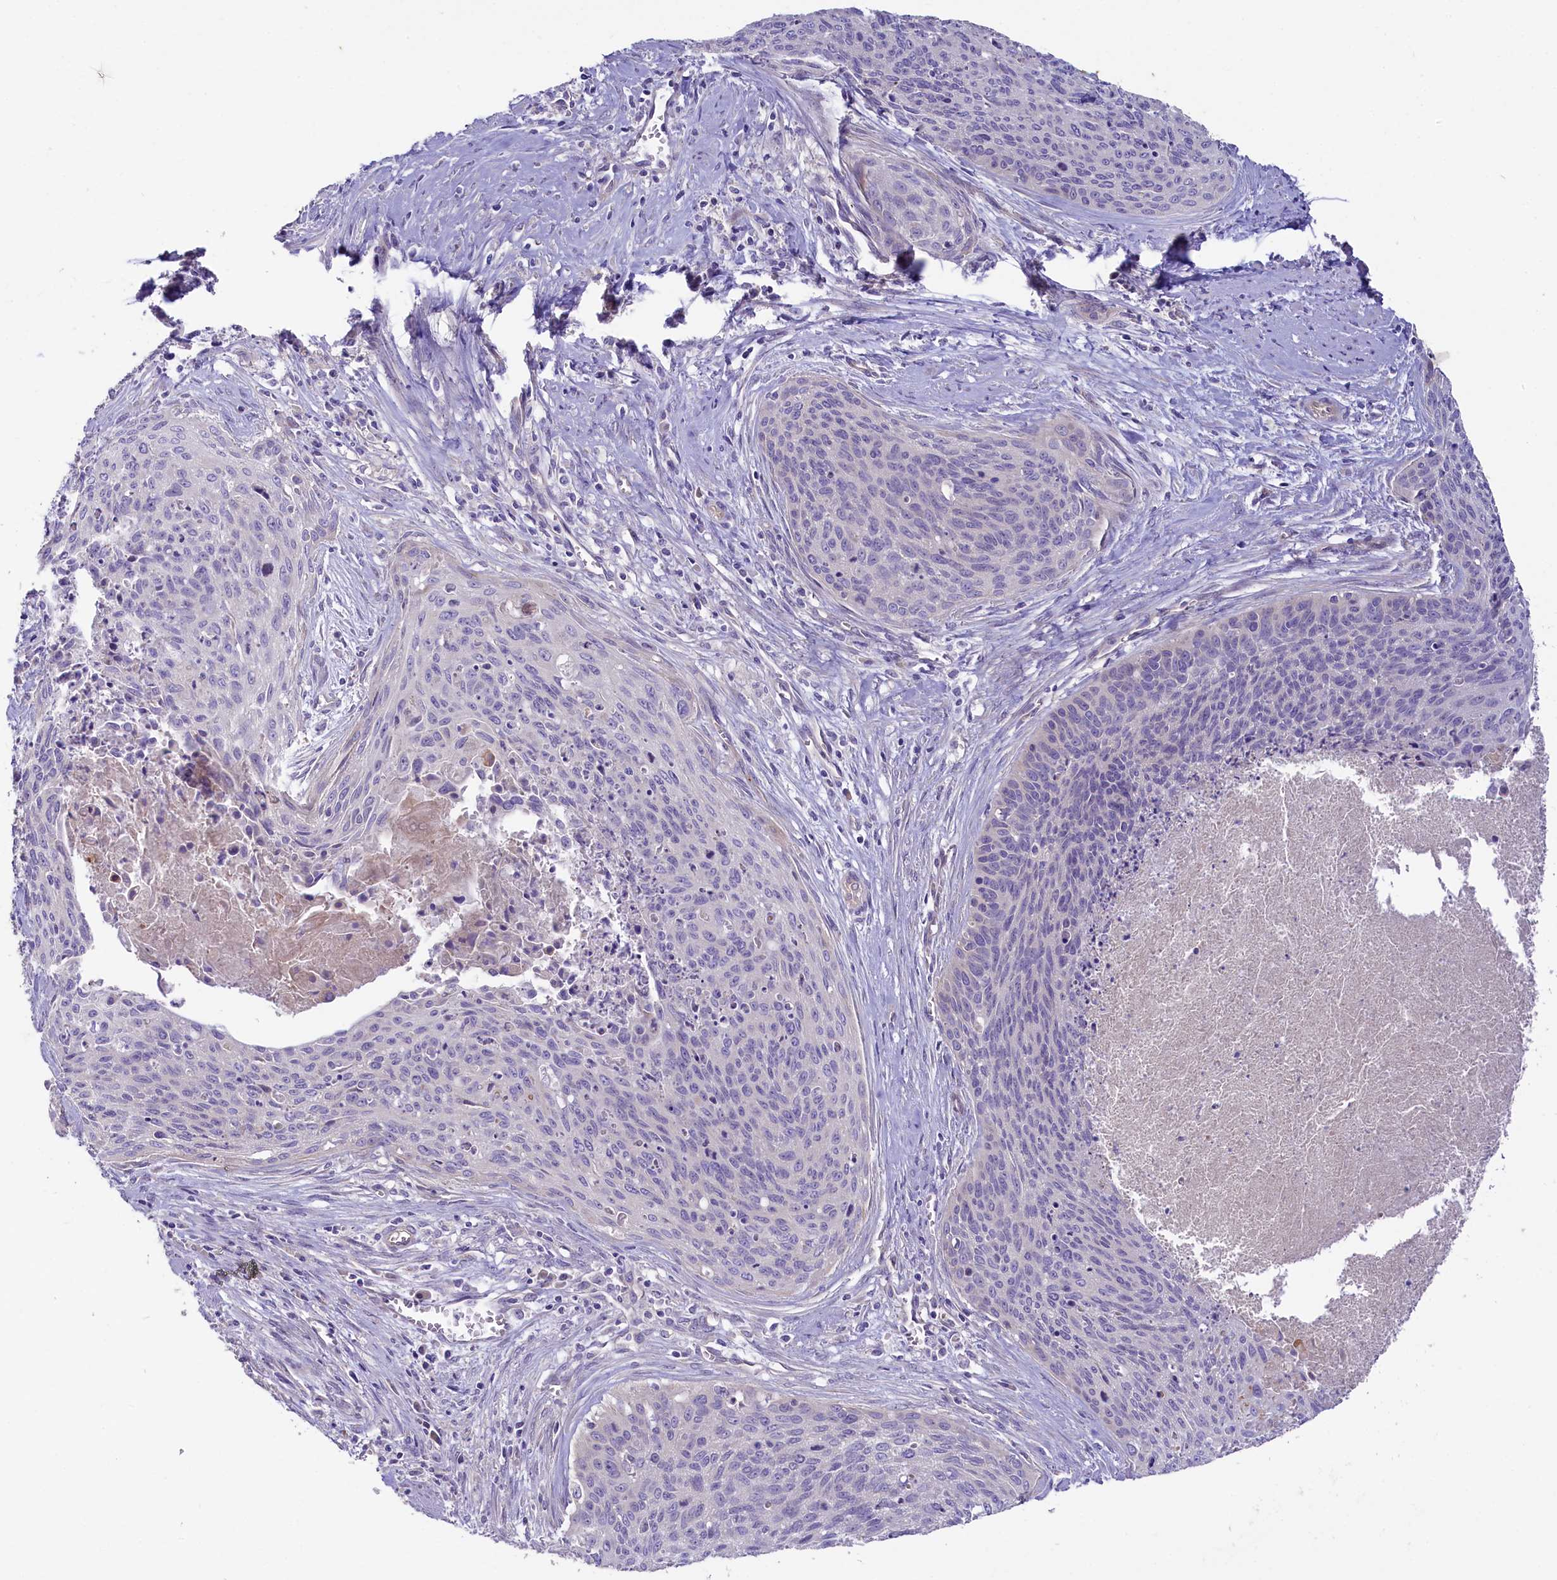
{"staining": {"intensity": "negative", "quantity": "none", "location": "none"}, "tissue": "cervical cancer", "cell_type": "Tumor cells", "image_type": "cancer", "snomed": [{"axis": "morphology", "description": "Squamous cell carcinoma, NOS"}, {"axis": "topography", "description": "Cervix"}], "caption": "This is an immunohistochemistry (IHC) micrograph of squamous cell carcinoma (cervical). There is no staining in tumor cells.", "gene": "CD99L2", "patient": {"sex": "female", "age": 55}}